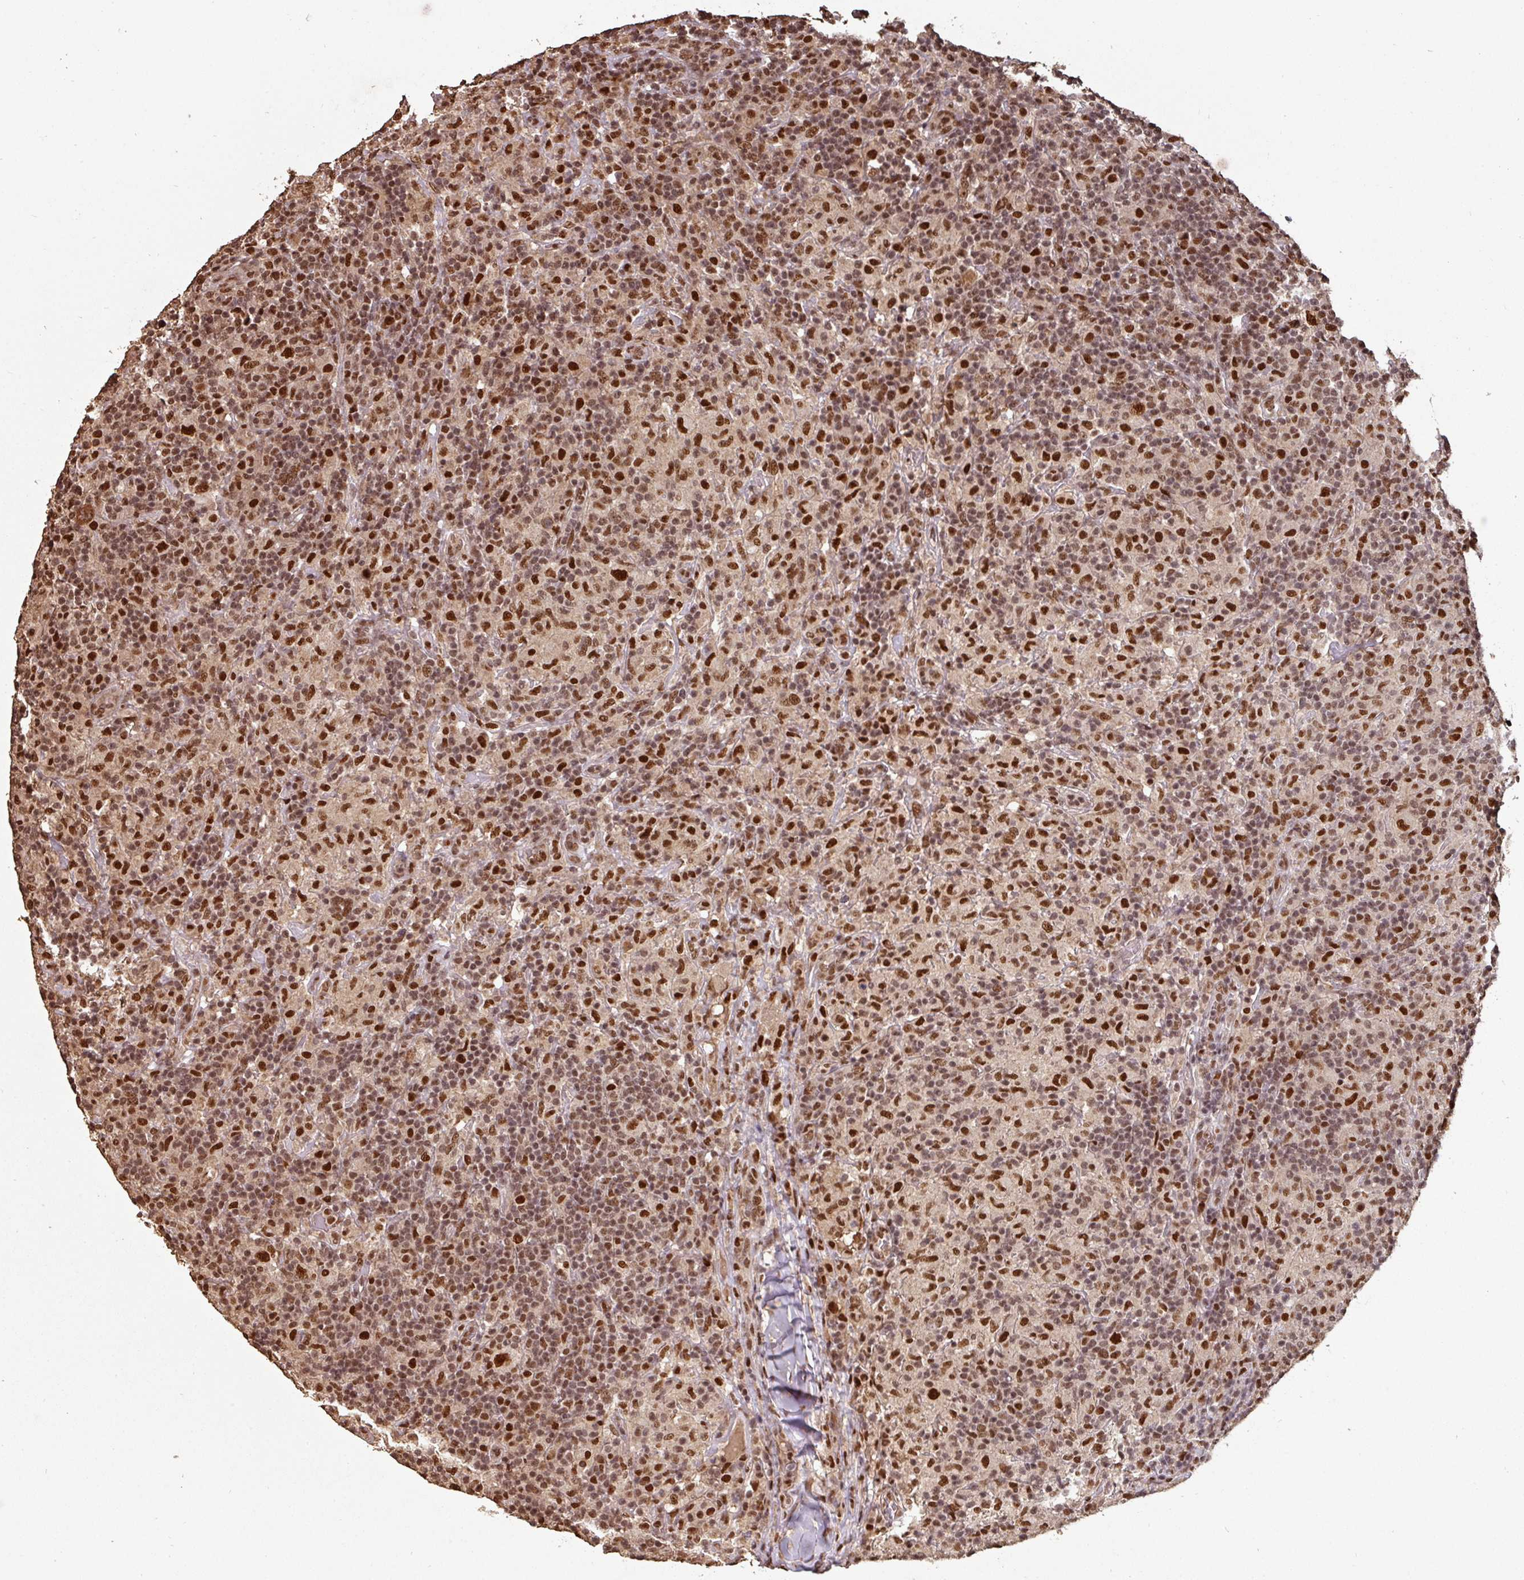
{"staining": {"intensity": "strong", "quantity": ">75%", "location": "nuclear"}, "tissue": "lymphoma", "cell_type": "Tumor cells", "image_type": "cancer", "snomed": [{"axis": "morphology", "description": "Hodgkin's disease, NOS"}, {"axis": "topography", "description": "Lymph node"}], "caption": "Strong nuclear staining is appreciated in approximately >75% of tumor cells in Hodgkin's disease.", "gene": "POLD1", "patient": {"sex": "male", "age": 70}}